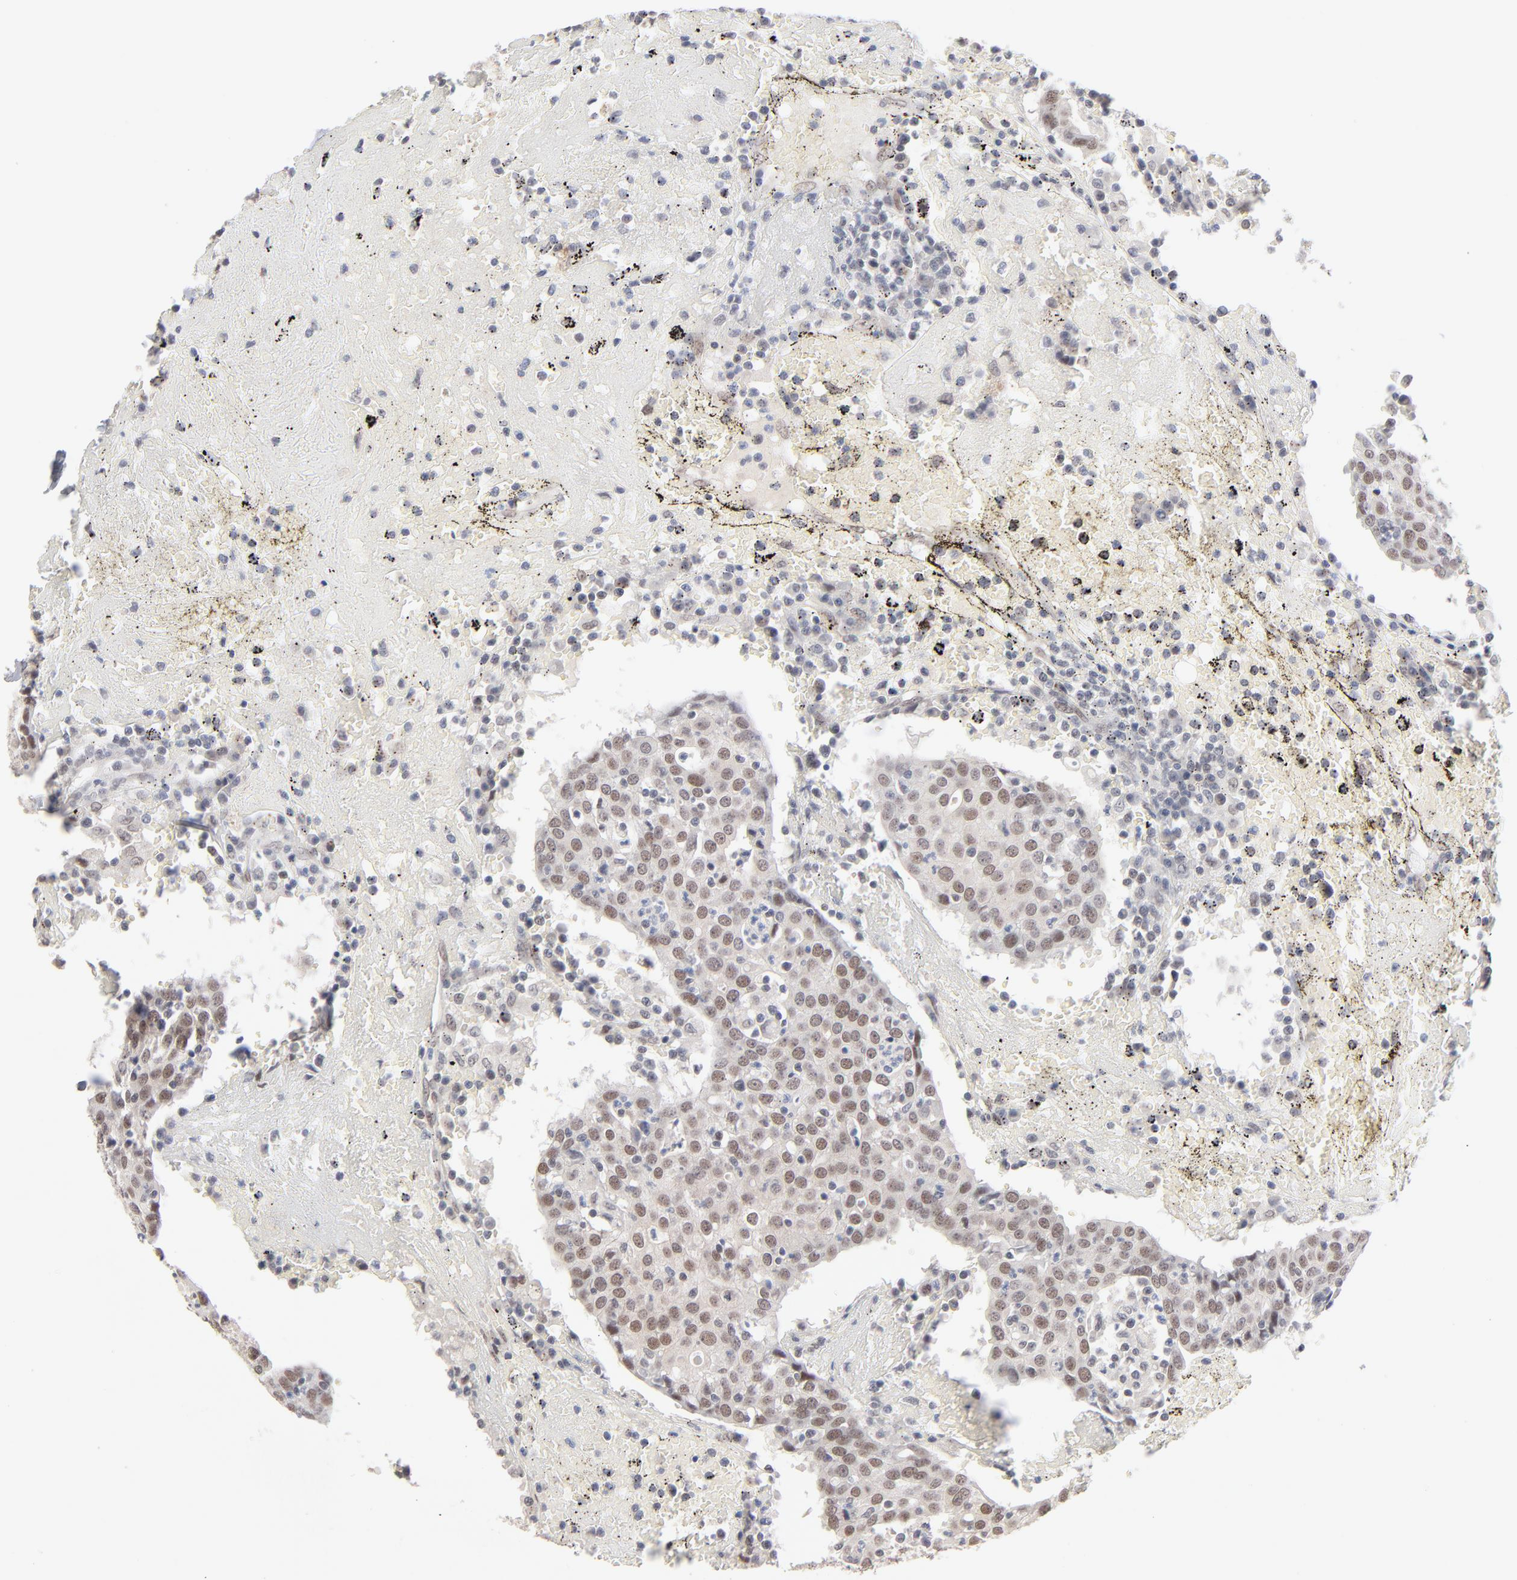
{"staining": {"intensity": "weak", "quantity": ">75%", "location": "nuclear"}, "tissue": "head and neck cancer", "cell_type": "Tumor cells", "image_type": "cancer", "snomed": [{"axis": "morphology", "description": "Adenocarcinoma, NOS"}, {"axis": "topography", "description": "Salivary gland"}, {"axis": "topography", "description": "Head-Neck"}], "caption": "A low amount of weak nuclear expression is identified in about >75% of tumor cells in head and neck cancer (adenocarcinoma) tissue. (DAB IHC with brightfield microscopy, high magnification).", "gene": "MBIP", "patient": {"sex": "female", "age": 65}}